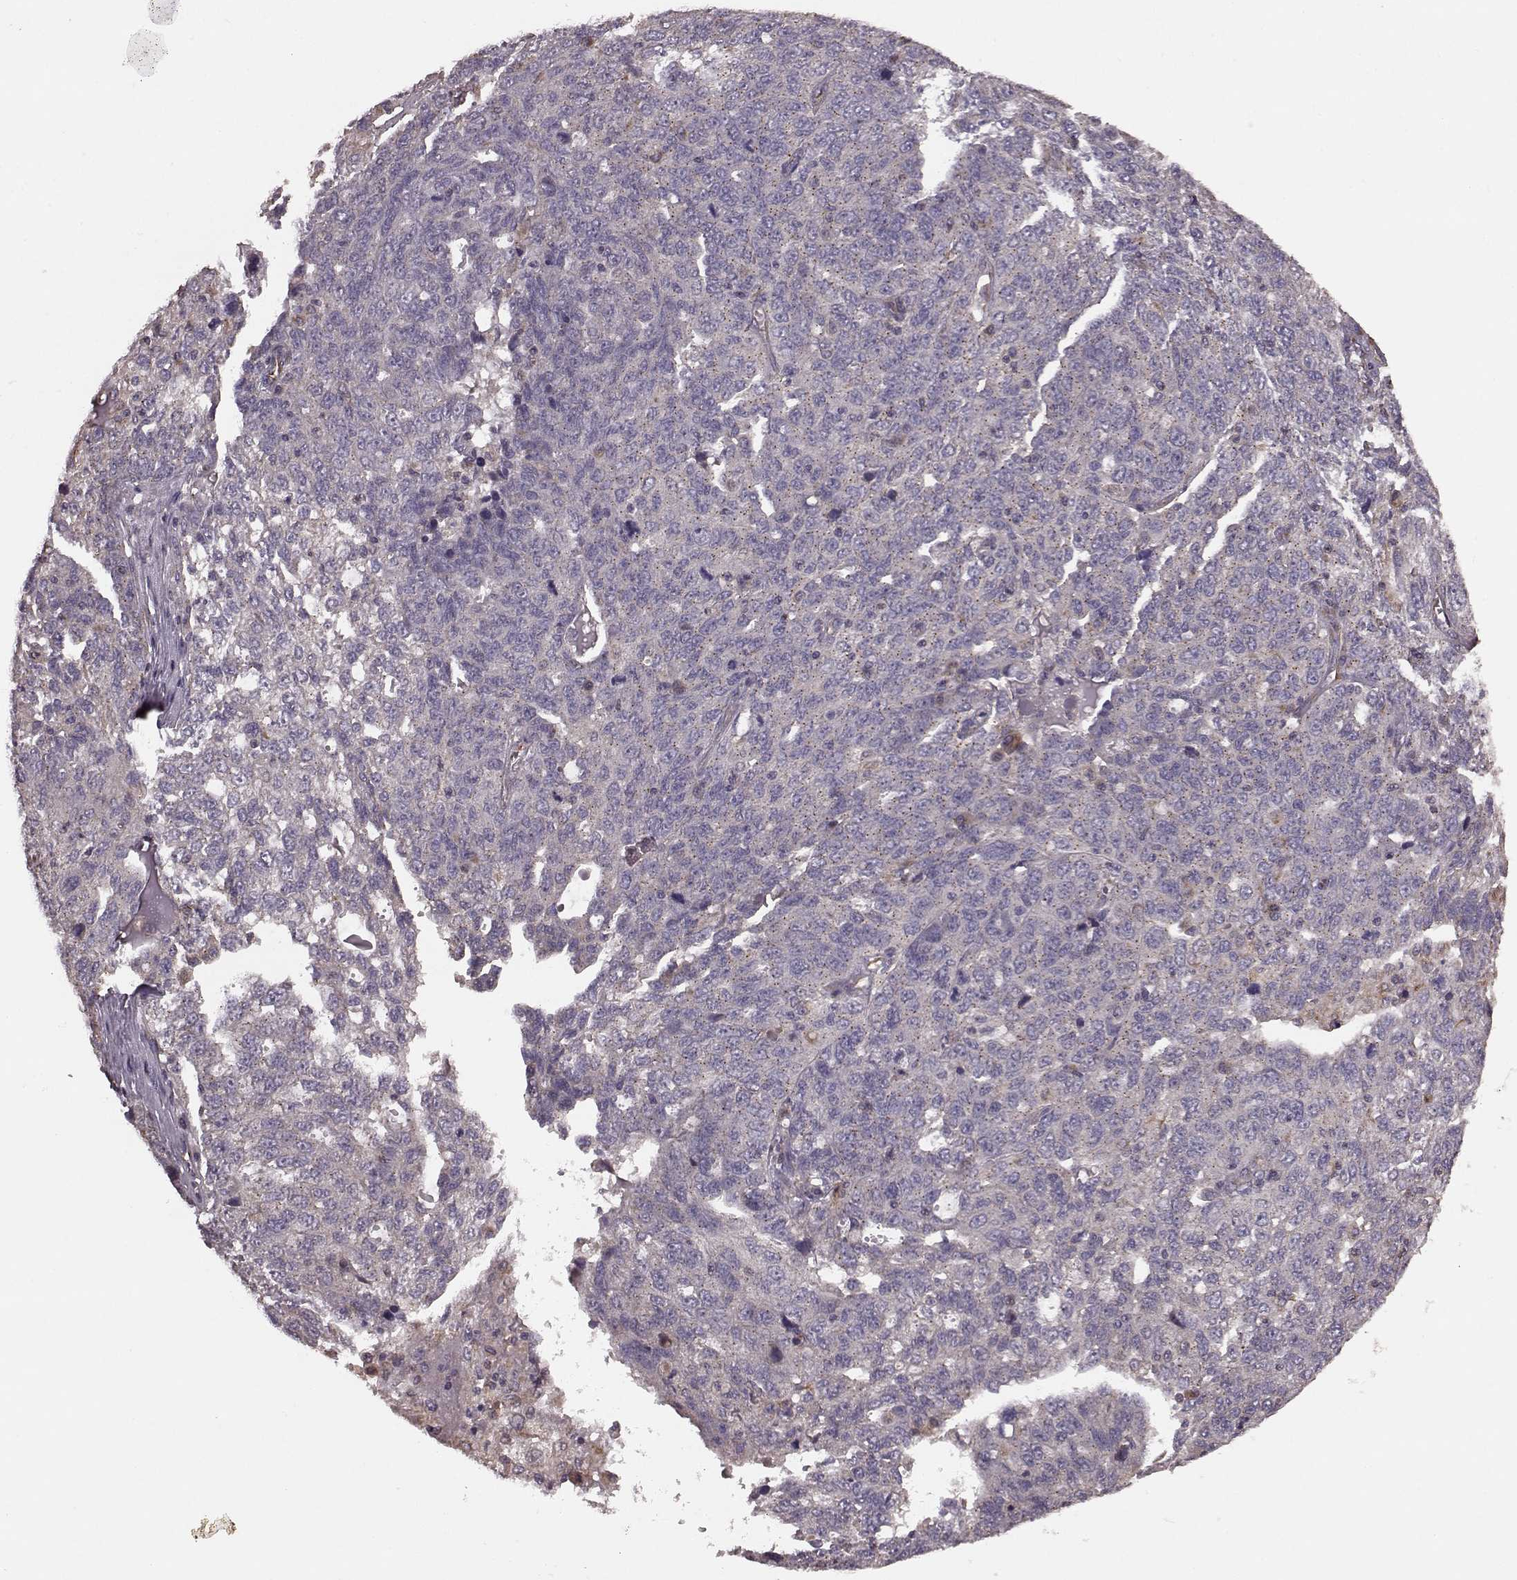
{"staining": {"intensity": "negative", "quantity": "none", "location": "none"}, "tissue": "ovarian cancer", "cell_type": "Tumor cells", "image_type": "cancer", "snomed": [{"axis": "morphology", "description": "Cystadenocarcinoma, serous, NOS"}, {"axis": "topography", "description": "Ovary"}], "caption": "Immunohistochemical staining of ovarian serous cystadenocarcinoma exhibits no significant staining in tumor cells.", "gene": "NTF3", "patient": {"sex": "female", "age": 71}}